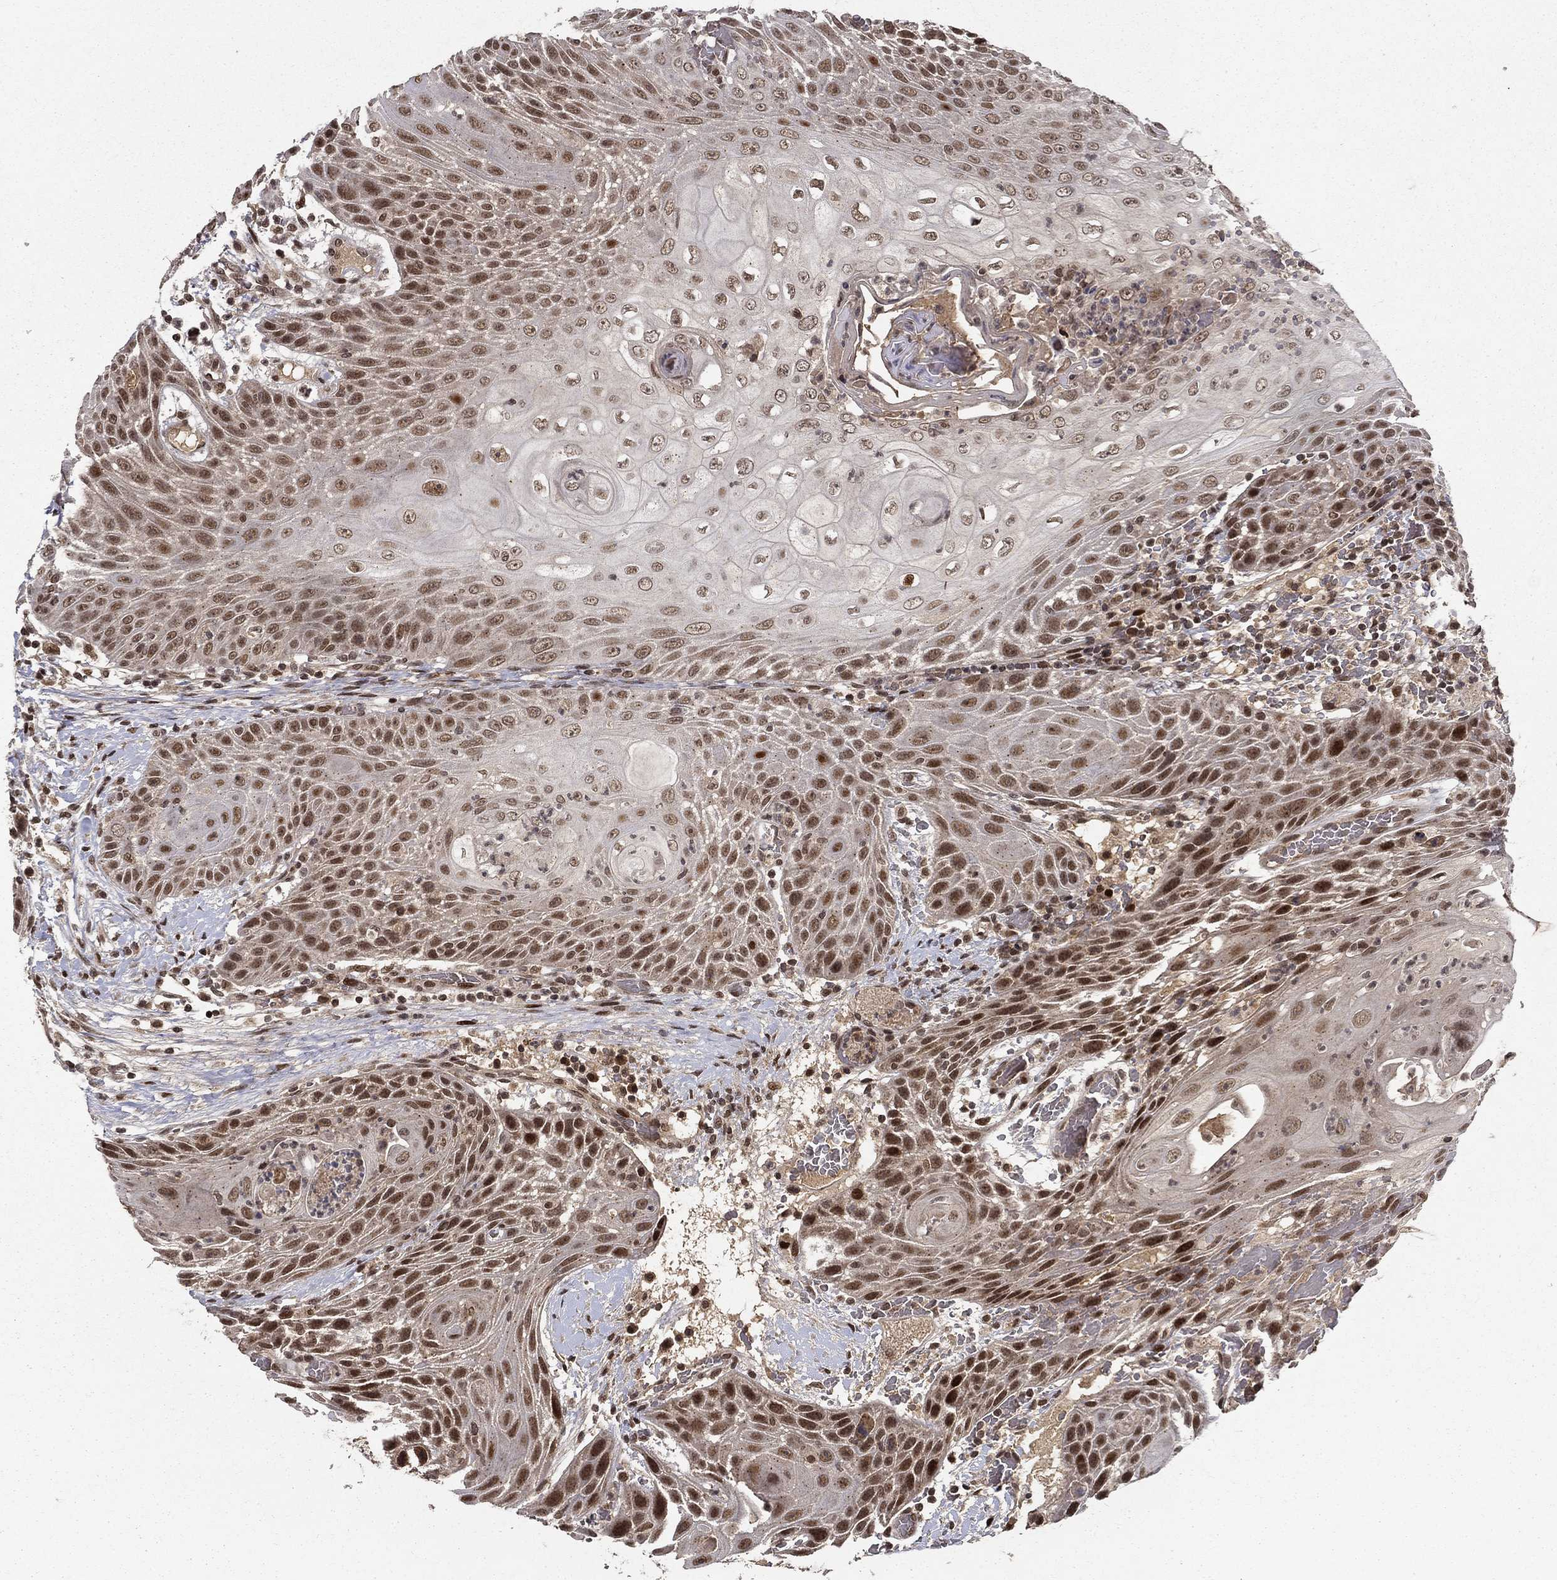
{"staining": {"intensity": "strong", "quantity": "25%-75%", "location": "nuclear"}, "tissue": "head and neck cancer", "cell_type": "Tumor cells", "image_type": "cancer", "snomed": [{"axis": "morphology", "description": "Squamous cell carcinoma, NOS"}, {"axis": "topography", "description": "Head-Neck"}], "caption": "Protein analysis of squamous cell carcinoma (head and neck) tissue displays strong nuclear staining in about 25%-75% of tumor cells.", "gene": "CDCA7L", "patient": {"sex": "male", "age": 69}}